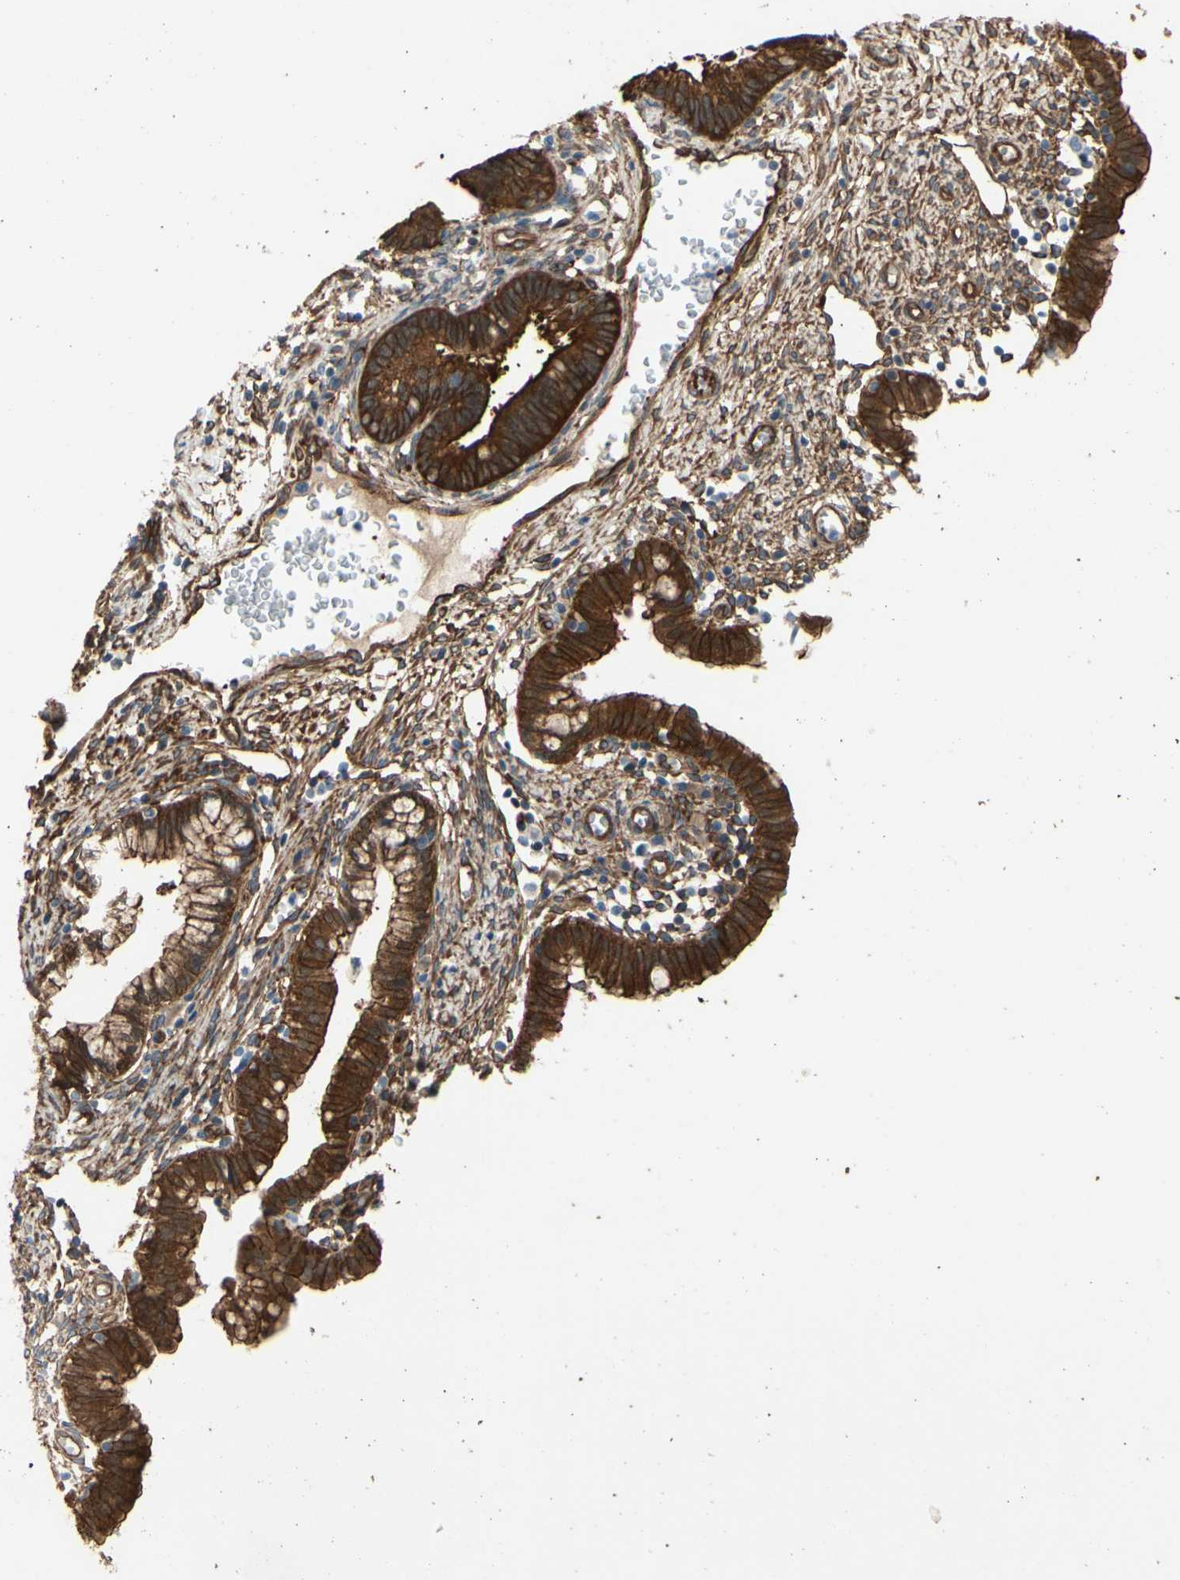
{"staining": {"intensity": "strong", "quantity": ">75%", "location": "cytoplasmic/membranous"}, "tissue": "cervical cancer", "cell_type": "Tumor cells", "image_type": "cancer", "snomed": [{"axis": "morphology", "description": "Adenocarcinoma, NOS"}, {"axis": "topography", "description": "Cervix"}], "caption": "Immunohistochemistry of human adenocarcinoma (cervical) displays high levels of strong cytoplasmic/membranous staining in approximately >75% of tumor cells.", "gene": "CTTNBP2", "patient": {"sex": "female", "age": 44}}